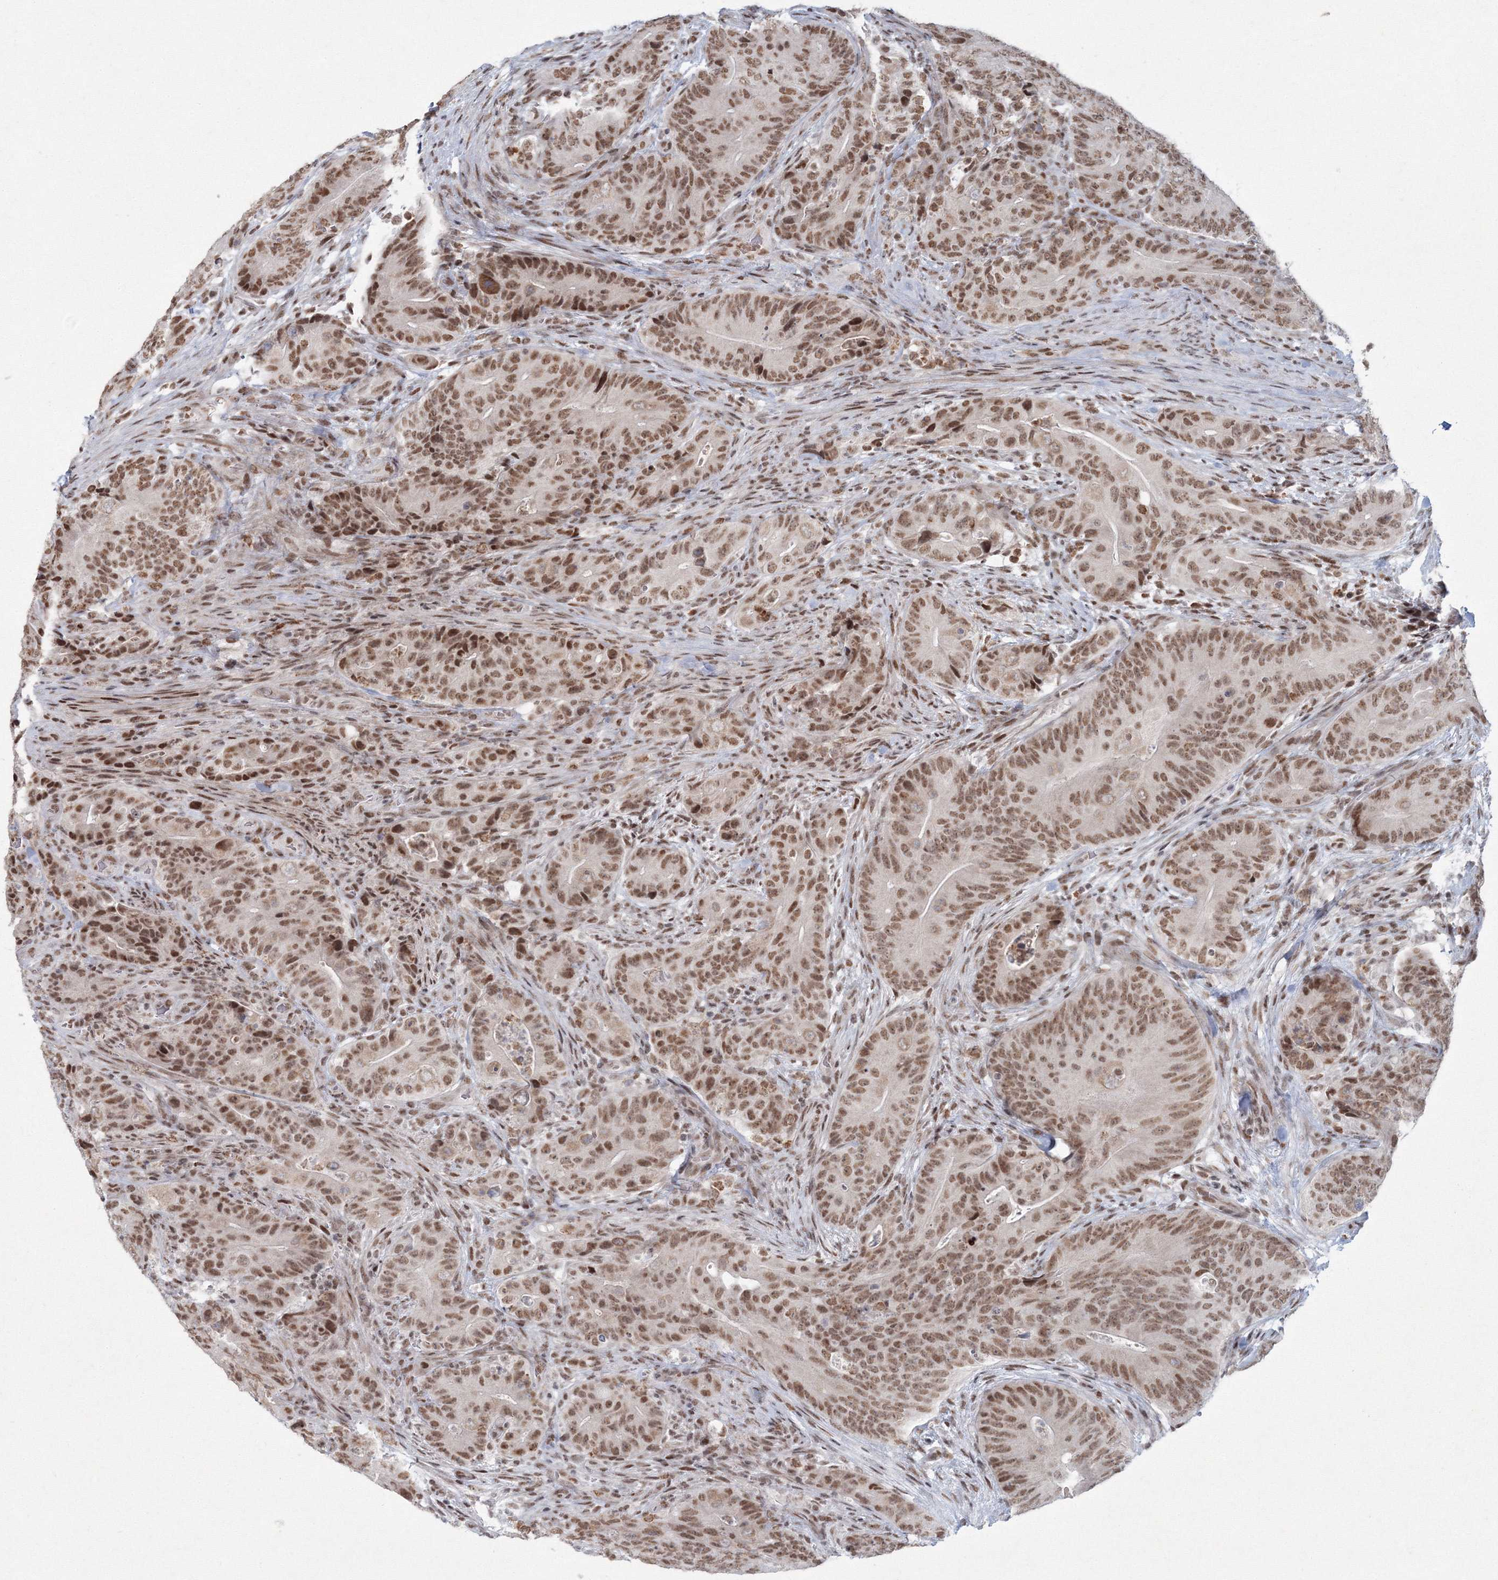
{"staining": {"intensity": "moderate", "quantity": ">75%", "location": "nuclear"}, "tissue": "colorectal cancer", "cell_type": "Tumor cells", "image_type": "cancer", "snomed": [{"axis": "morphology", "description": "Normal tissue, NOS"}, {"axis": "topography", "description": "Colon"}], "caption": "DAB immunohistochemical staining of human colorectal cancer exhibits moderate nuclear protein staining in approximately >75% of tumor cells.", "gene": "C3orf33", "patient": {"sex": "female", "age": 82}}